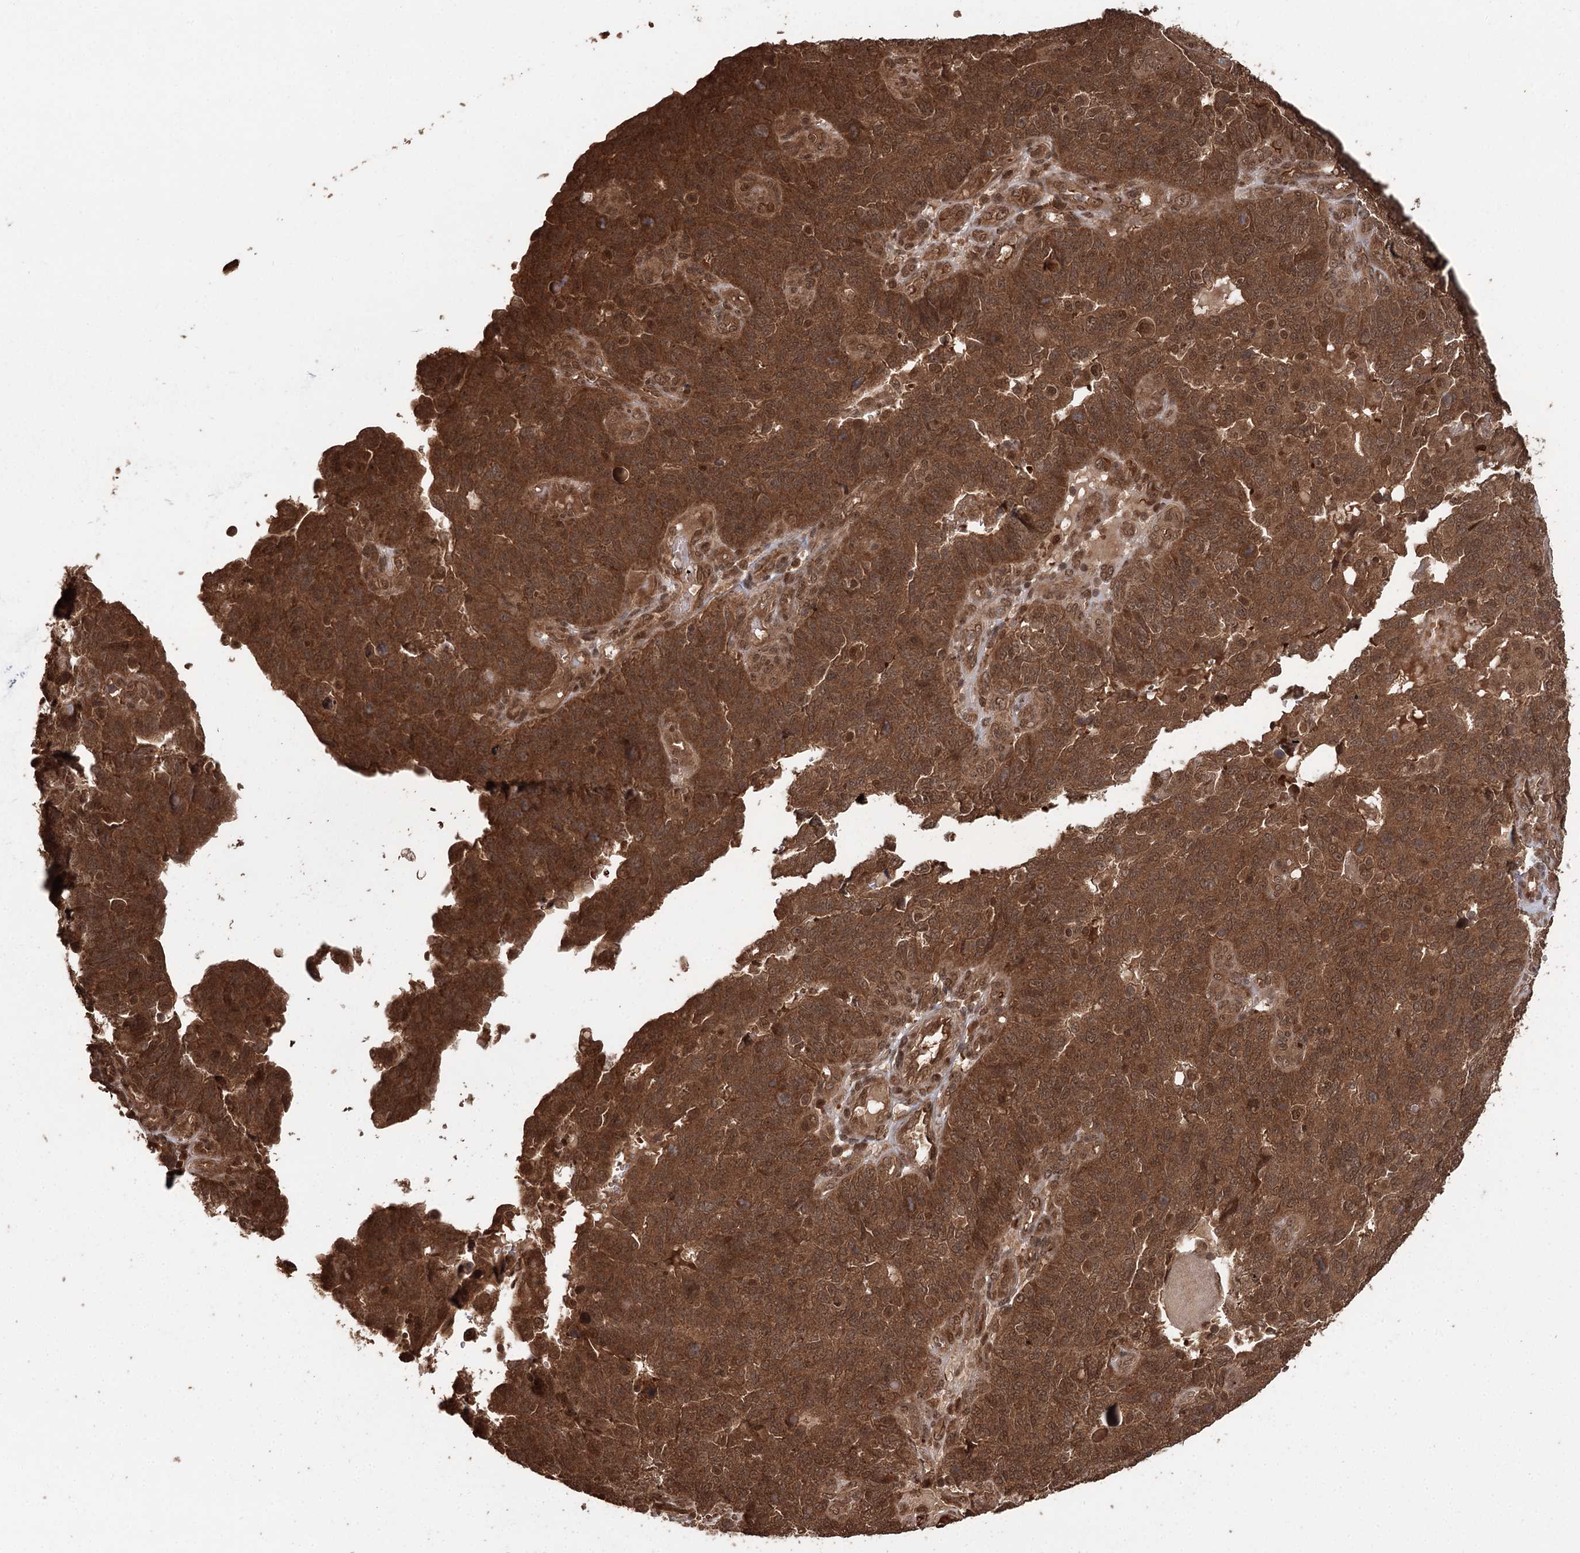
{"staining": {"intensity": "strong", "quantity": ">75%", "location": "cytoplasmic/membranous,nuclear"}, "tissue": "endometrial cancer", "cell_type": "Tumor cells", "image_type": "cancer", "snomed": [{"axis": "morphology", "description": "Adenocarcinoma, NOS"}, {"axis": "topography", "description": "Endometrium"}], "caption": "A photomicrograph showing strong cytoplasmic/membranous and nuclear staining in about >75% of tumor cells in adenocarcinoma (endometrial), as visualized by brown immunohistochemical staining.", "gene": "N6AMT1", "patient": {"sex": "female", "age": 66}}